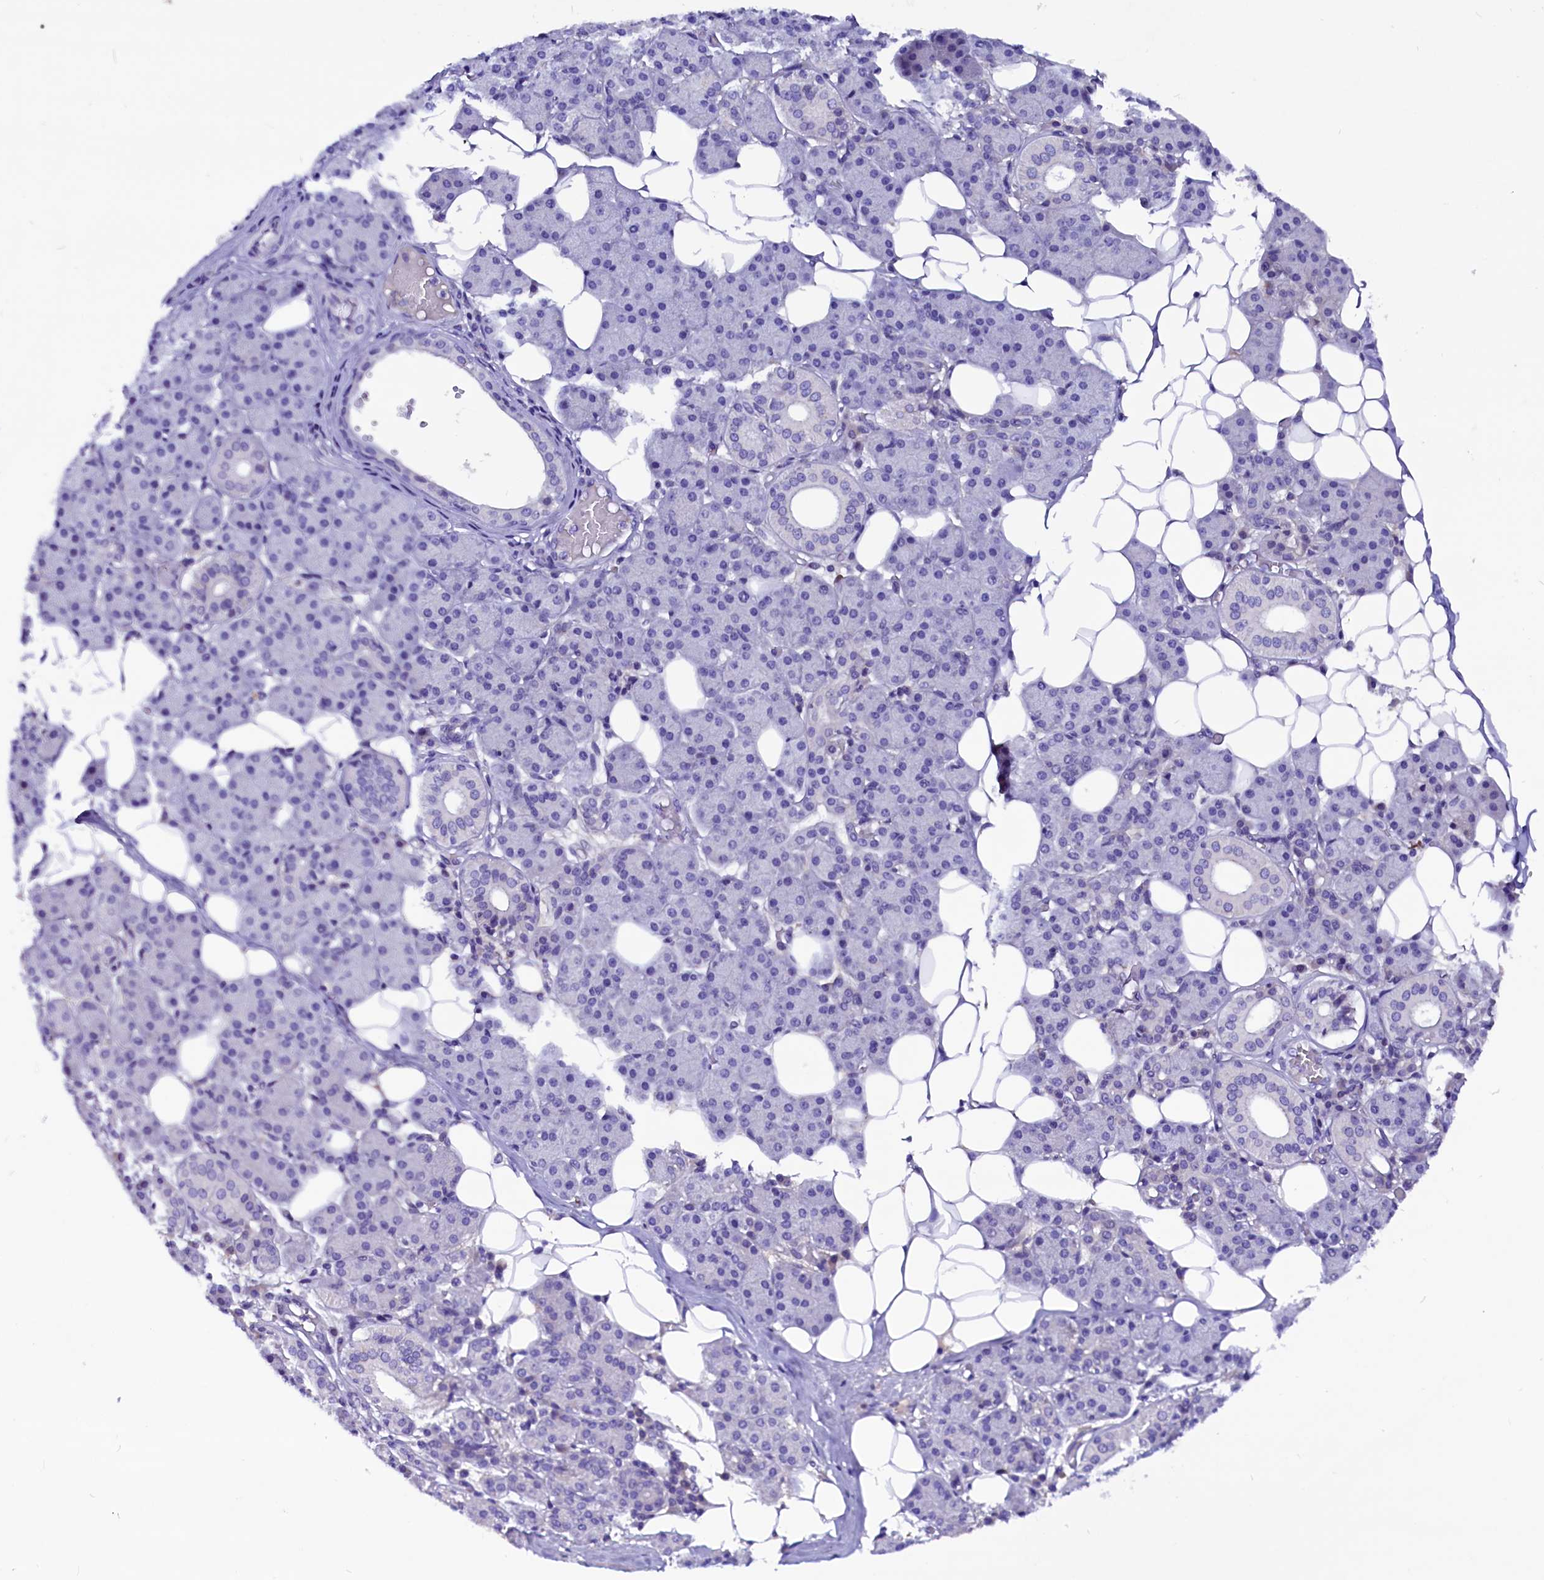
{"staining": {"intensity": "negative", "quantity": "none", "location": "none"}, "tissue": "salivary gland", "cell_type": "Glandular cells", "image_type": "normal", "snomed": [{"axis": "morphology", "description": "Normal tissue, NOS"}, {"axis": "topography", "description": "Salivary gland"}], "caption": "A micrograph of human salivary gland is negative for staining in glandular cells. (DAB immunohistochemistry, high magnification).", "gene": "CCBE1", "patient": {"sex": "female", "age": 33}}